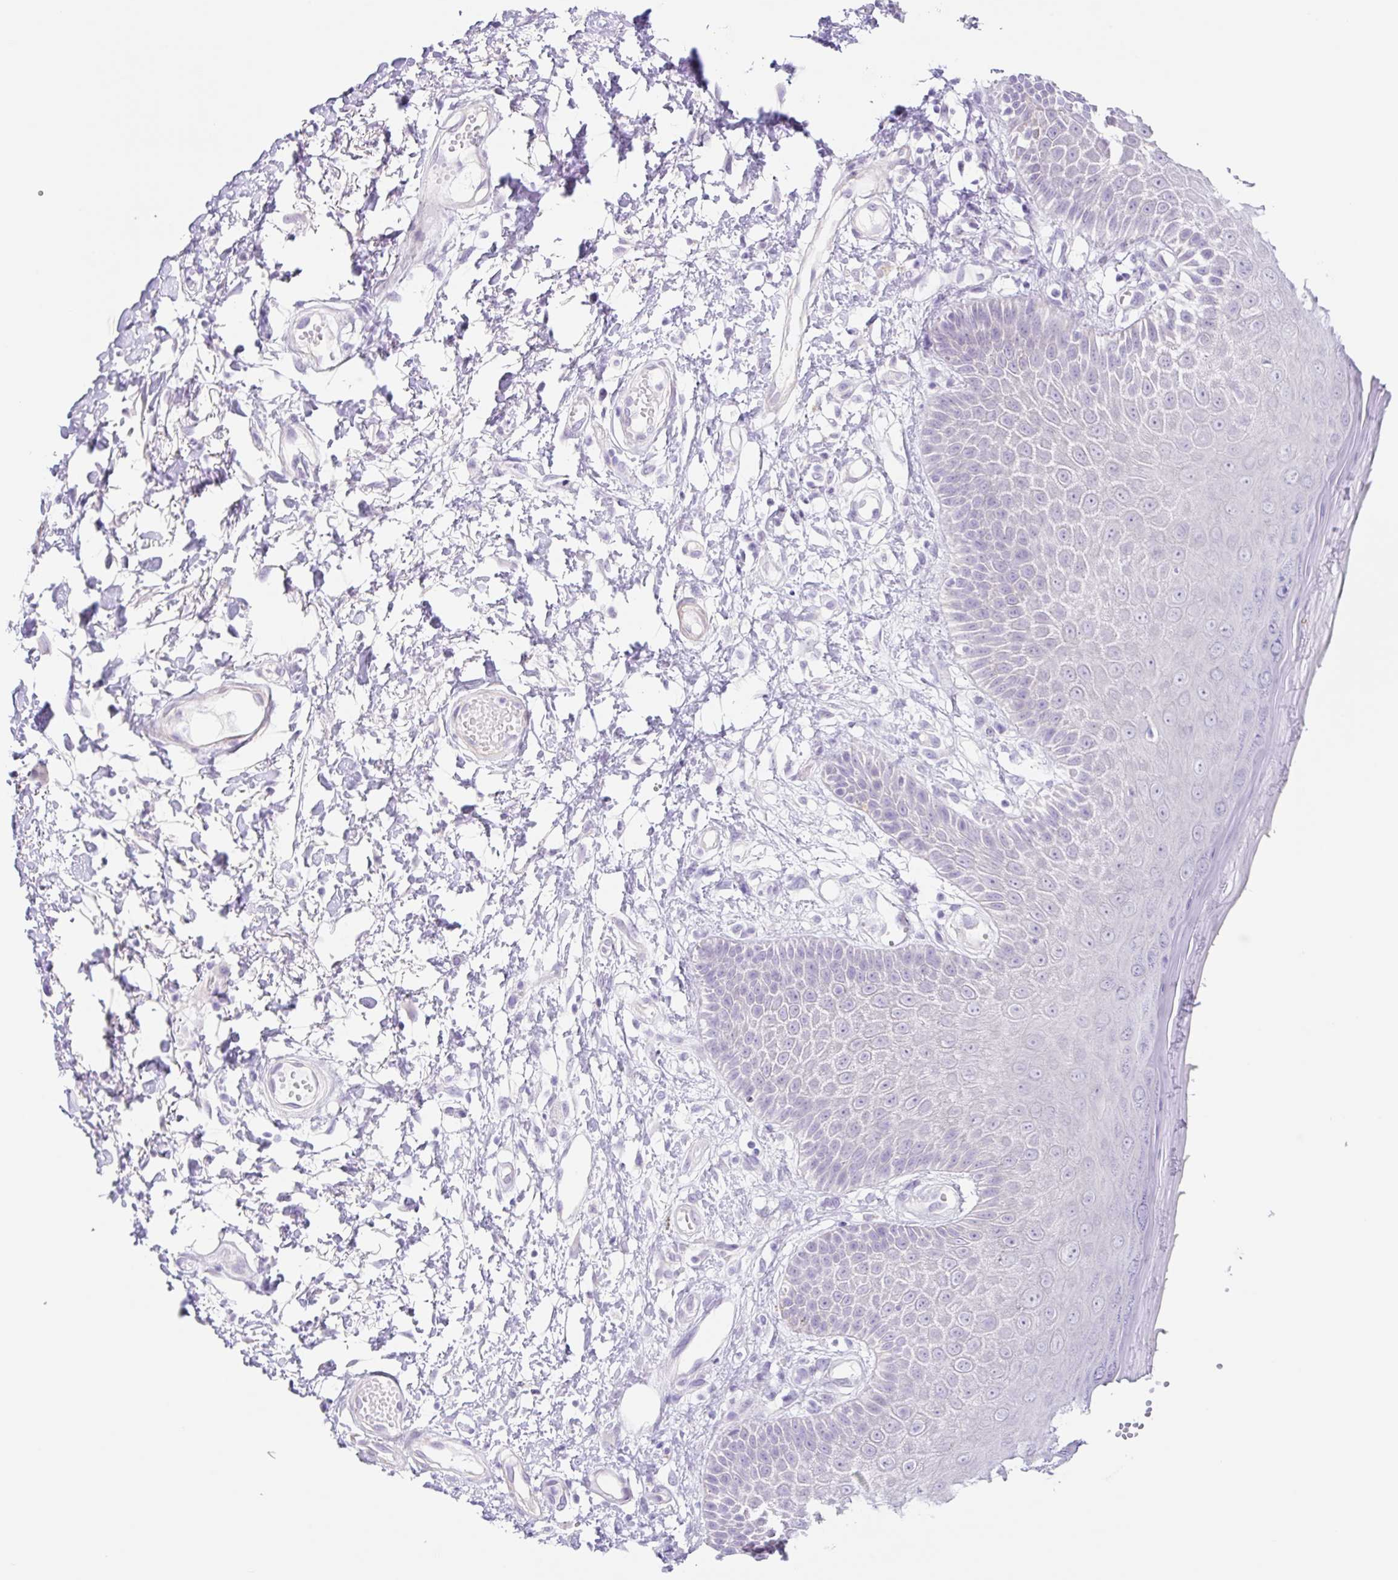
{"staining": {"intensity": "negative", "quantity": "none", "location": "none"}, "tissue": "skin", "cell_type": "Epidermal cells", "image_type": "normal", "snomed": [{"axis": "morphology", "description": "Normal tissue, NOS"}, {"axis": "topography", "description": "Anal"}, {"axis": "topography", "description": "Peripheral nerve tissue"}], "caption": "High power microscopy image of an IHC histopathology image of unremarkable skin, revealing no significant expression in epidermal cells. (Stains: DAB (3,3'-diaminobenzidine) IHC with hematoxylin counter stain, Microscopy: brightfield microscopy at high magnification).", "gene": "DCAF17", "patient": {"sex": "male", "age": 78}}